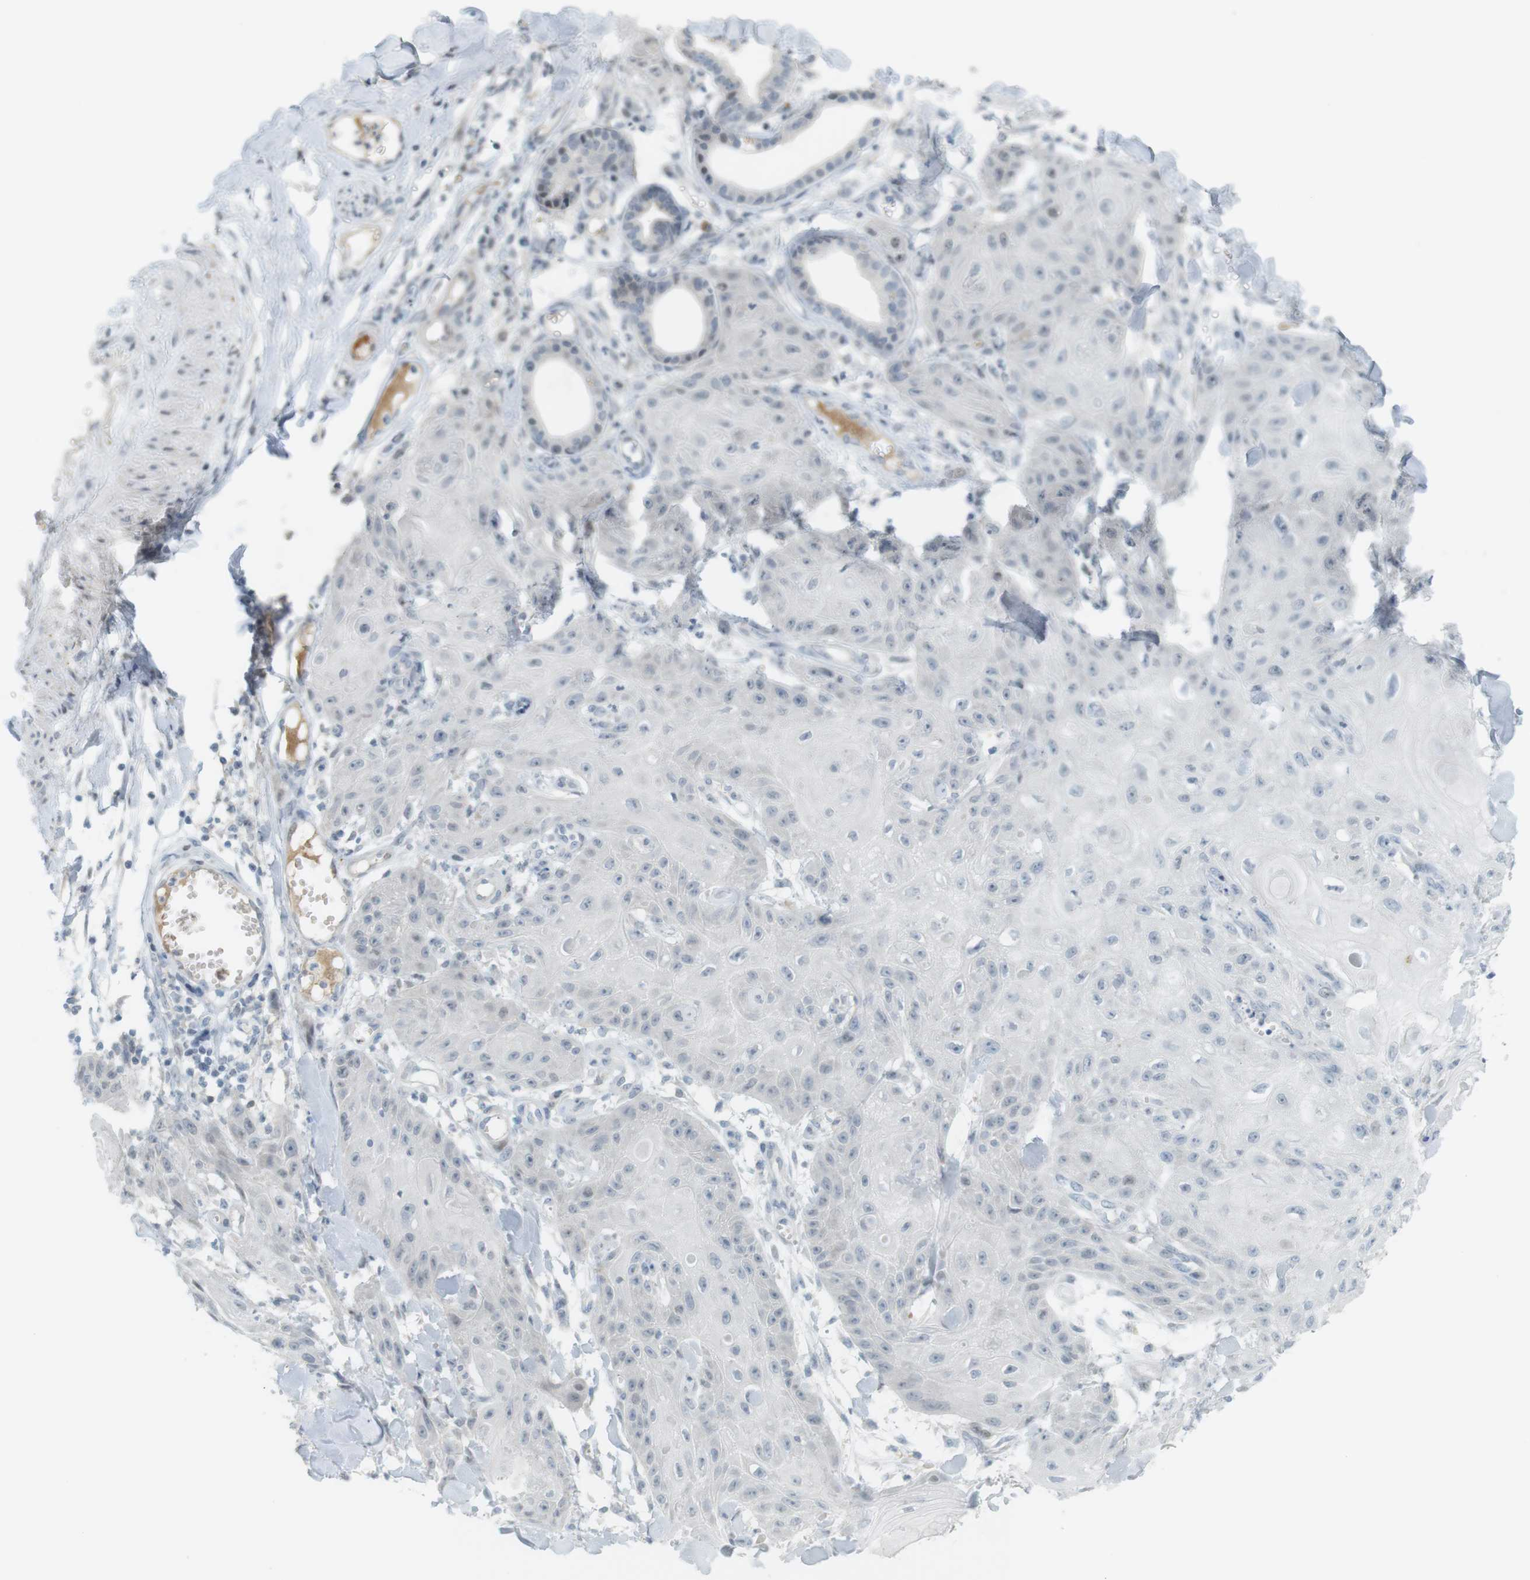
{"staining": {"intensity": "negative", "quantity": "none", "location": "none"}, "tissue": "skin cancer", "cell_type": "Tumor cells", "image_type": "cancer", "snomed": [{"axis": "morphology", "description": "Squamous cell carcinoma, NOS"}, {"axis": "topography", "description": "Skin"}], "caption": "Skin squamous cell carcinoma stained for a protein using immunohistochemistry (IHC) reveals no positivity tumor cells.", "gene": "DMC1", "patient": {"sex": "male", "age": 74}}